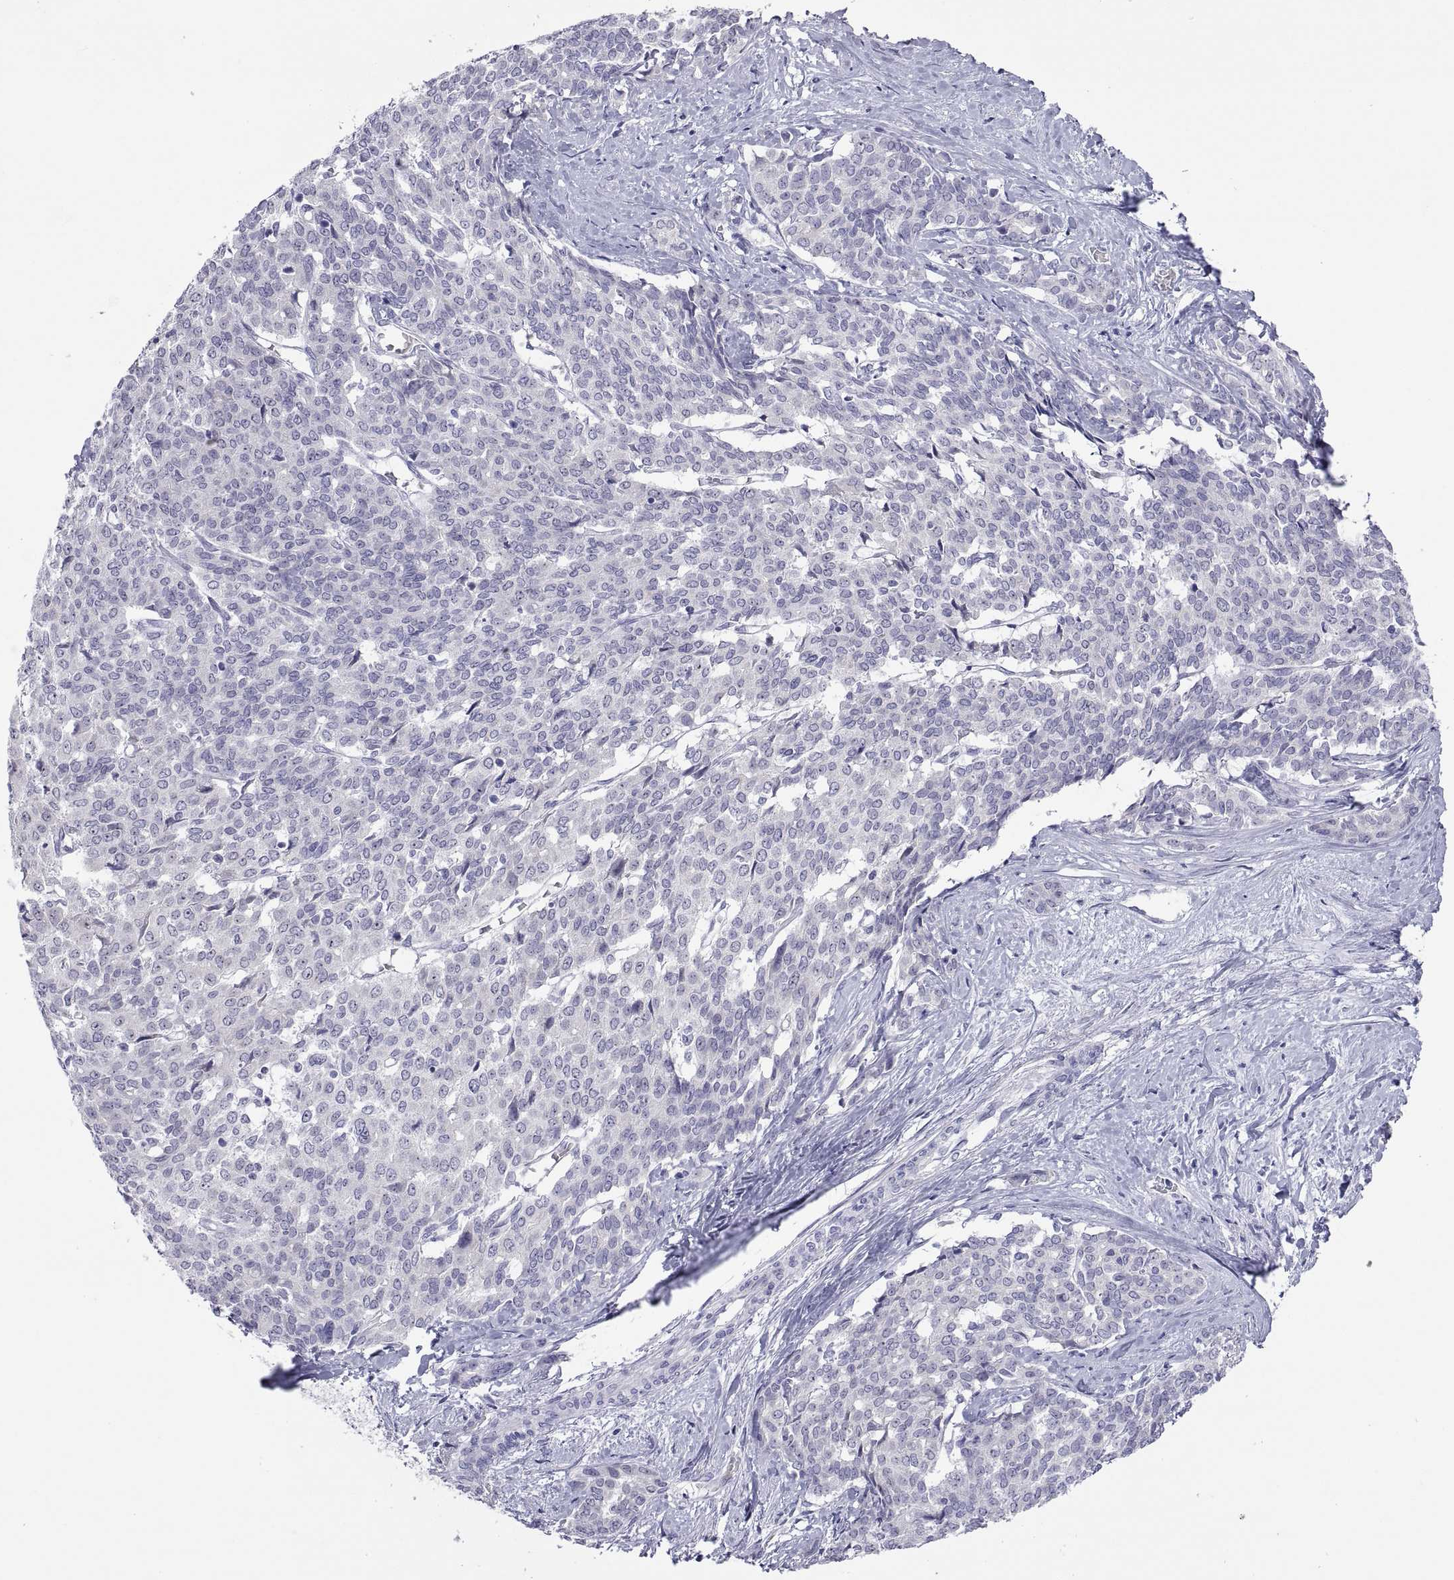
{"staining": {"intensity": "negative", "quantity": "none", "location": "none"}, "tissue": "liver cancer", "cell_type": "Tumor cells", "image_type": "cancer", "snomed": [{"axis": "morphology", "description": "Cholangiocarcinoma"}, {"axis": "topography", "description": "Liver"}], "caption": "IHC image of neoplastic tissue: liver cancer (cholangiocarcinoma) stained with DAB demonstrates no significant protein staining in tumor cells.", "gene": "VSX2", "patient": {"sex": "female", "age": 47}}